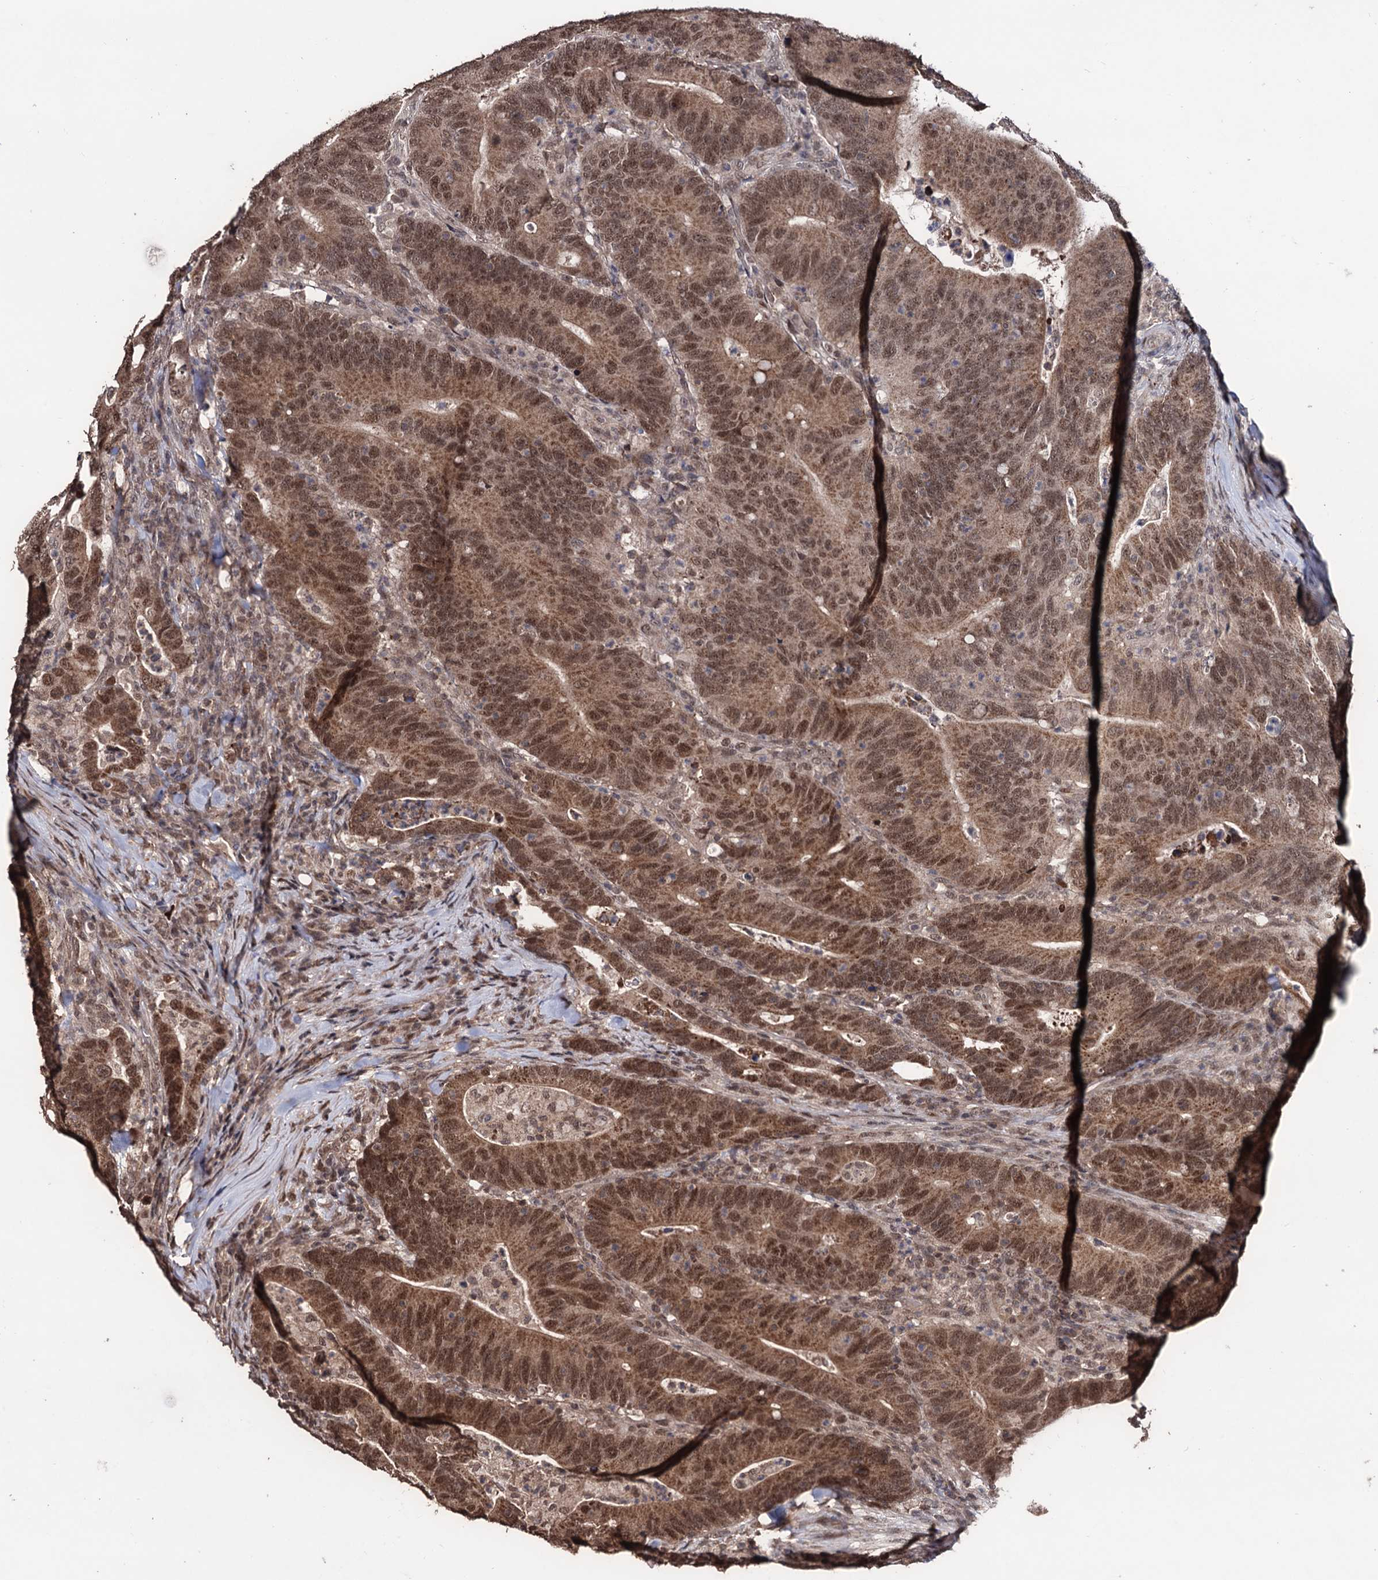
{"staining": {"intensity": "moderate", "quantity": ">75%", "location": "cytoplasmic/membranous,nuclear"}, "tissue": "colorectal cancer", "cell_type": "Tumor cells", "image_type": "cancer", "snomed": [{"axis": "morphology", "description": "Adenocarcinoma, NOS"}, {"axis": "topography", "description": "Colon"}], "caption": "IHC micrograph of neoplastic tissue: human colorectal cancer stained using immunohistochemistry reveals medium levels of moderate protein expression localized specifically in the cytoplasmic/membranous and nuclear of tumor cells, appearing as a cytoplasmic/membranous and nuclear brown color.", "gene": "KLF5", "patient": {"sex": "female", "age": 66}}